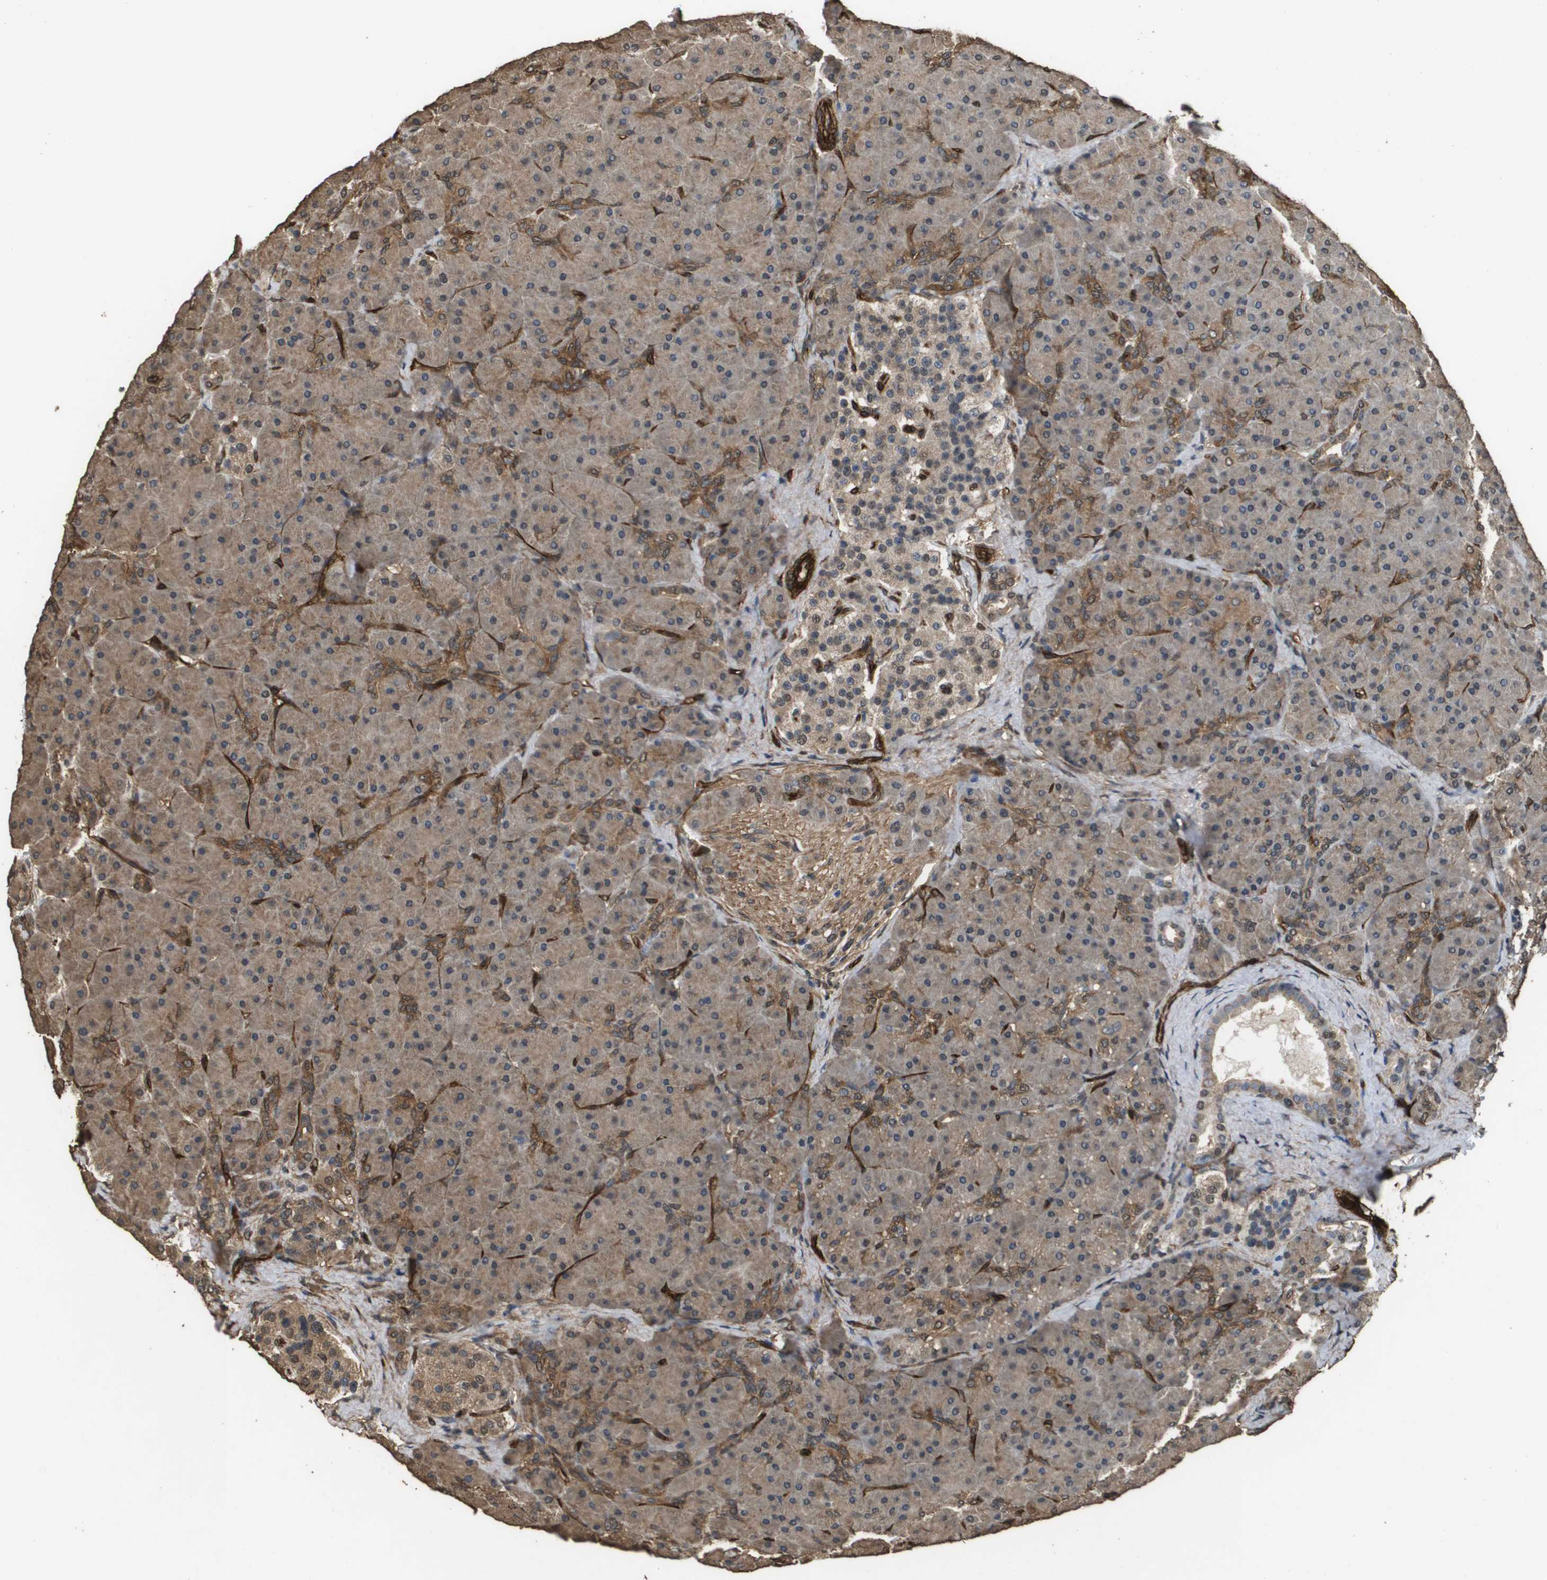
{"staining": {"intensity": "moderate", "quantity": ">75%", "location": "cytoplasmic/membranous"}, "tissue": "pancreas", "cell_type": "Exocrine glandular cells", "image_type": "normal", "snomed": [{"axis": "morphology", "description": "Normal tissue, NOS"}, {"axis": "topography", "description": "Pancreas"}], "caption": "Pancreas stained with DAB immunohistochemistry exhibits medium levels of moderate cytoplasmic/membranous staining in approximately >75% of exocrine glandular cells.", "gene": "AAMP", "patient": {"sex": "male", "age": 66}}